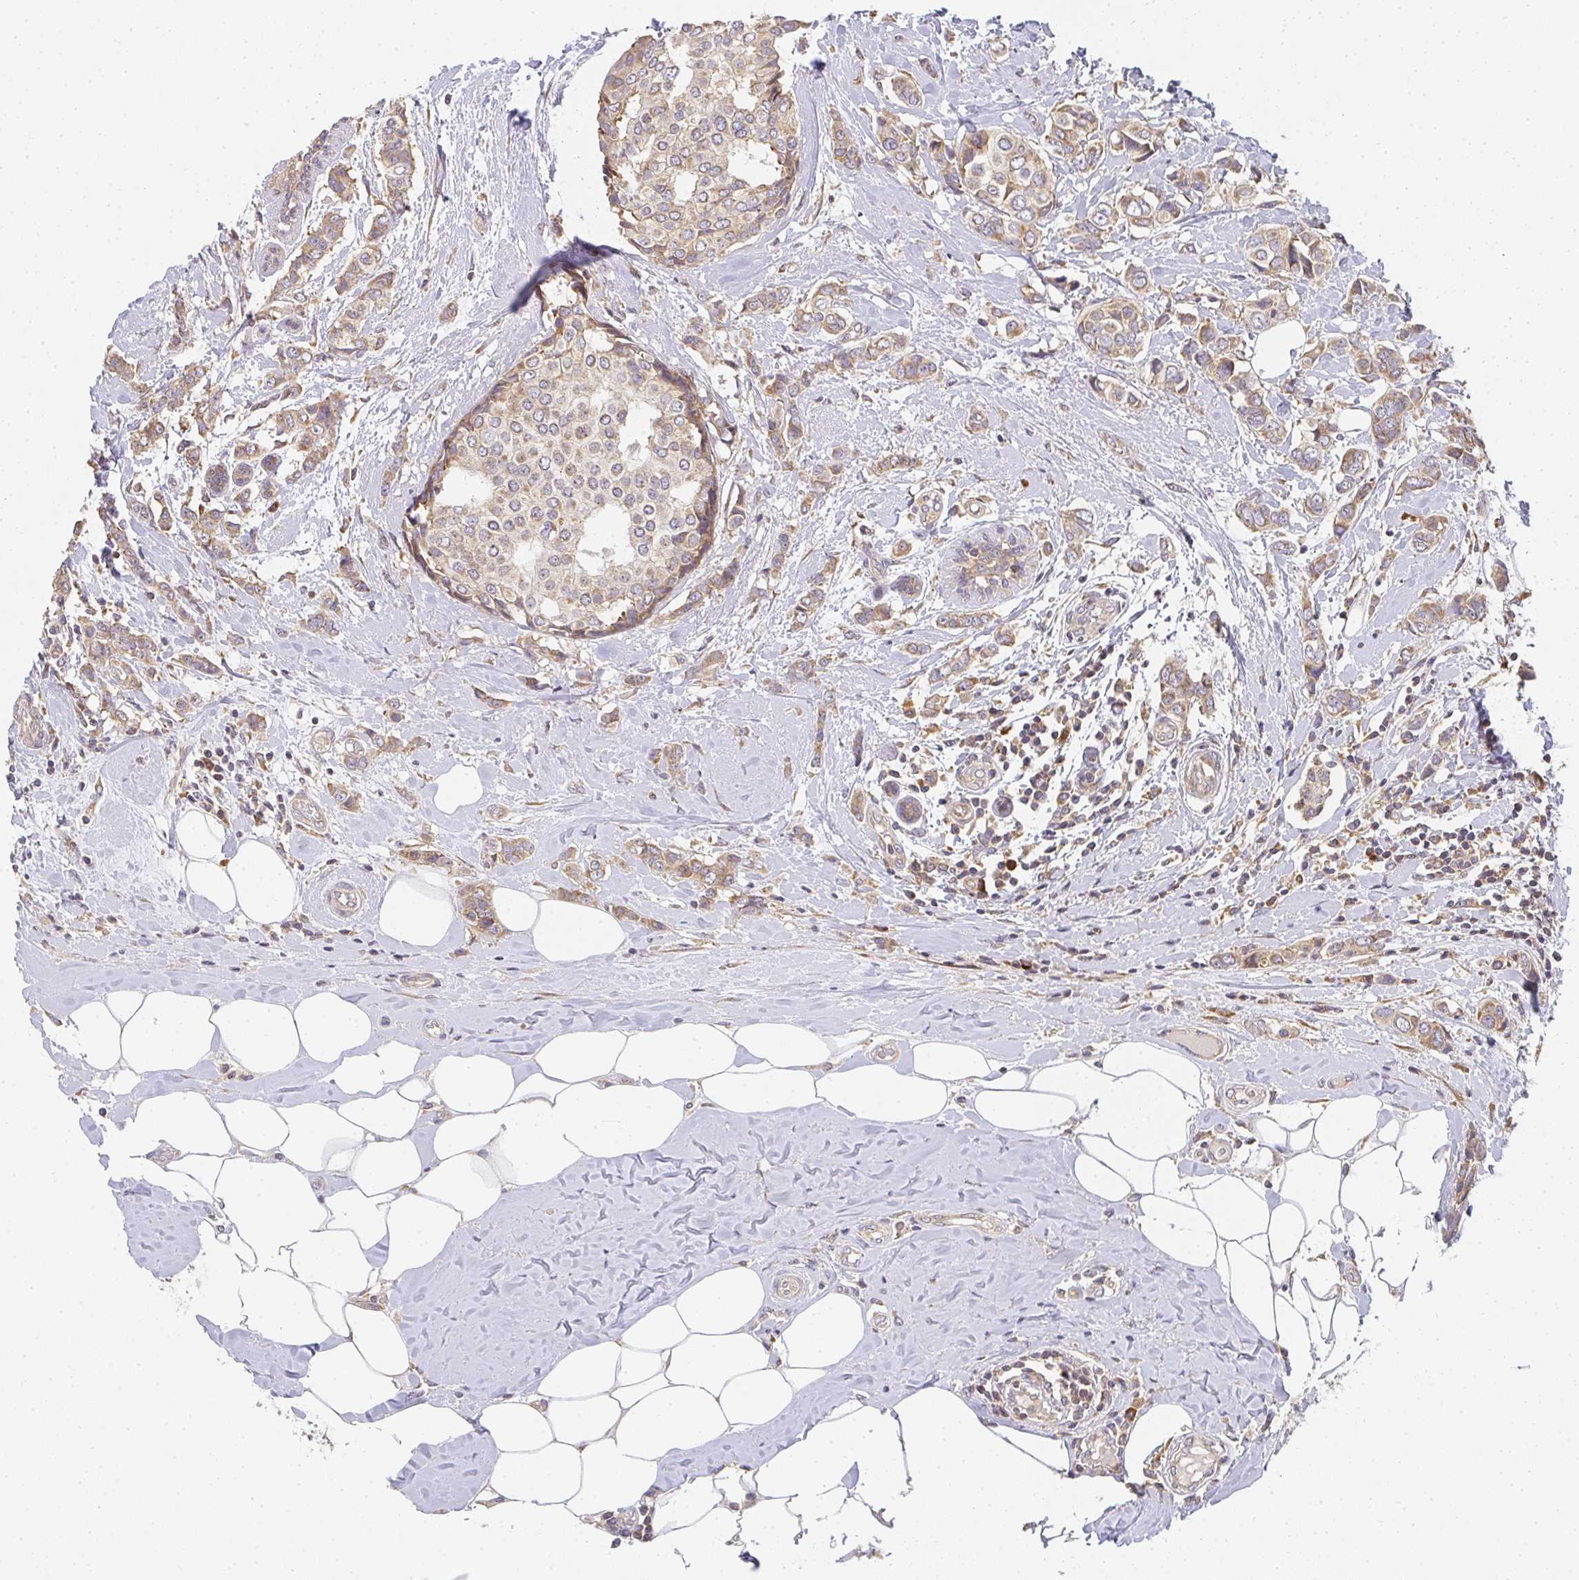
{"staining": {"intensity": "weak", "quantity": ">75%", "location": "cytoplasmic/membranous"}, "tissue": "breast cancer", "cell_type": "Tumor cells", "image_type": "cancer", "snomed": [{"axis": "morphology", "description": "Lobular carcinoma"}, {"axis": "topography", "description": "Breast"}], "caption": "Protein staining shows weak cytoplasmic/membranous staining in about >75% of tumor cells in lobular carcinoma (breast). The staining is performed using DAB brown chromogen to label protein expression. The nuclei are counter-stained blue using hematoxylin.", "gene": "SLC35B3", "patient": {"sex": "female", "age": 51}}